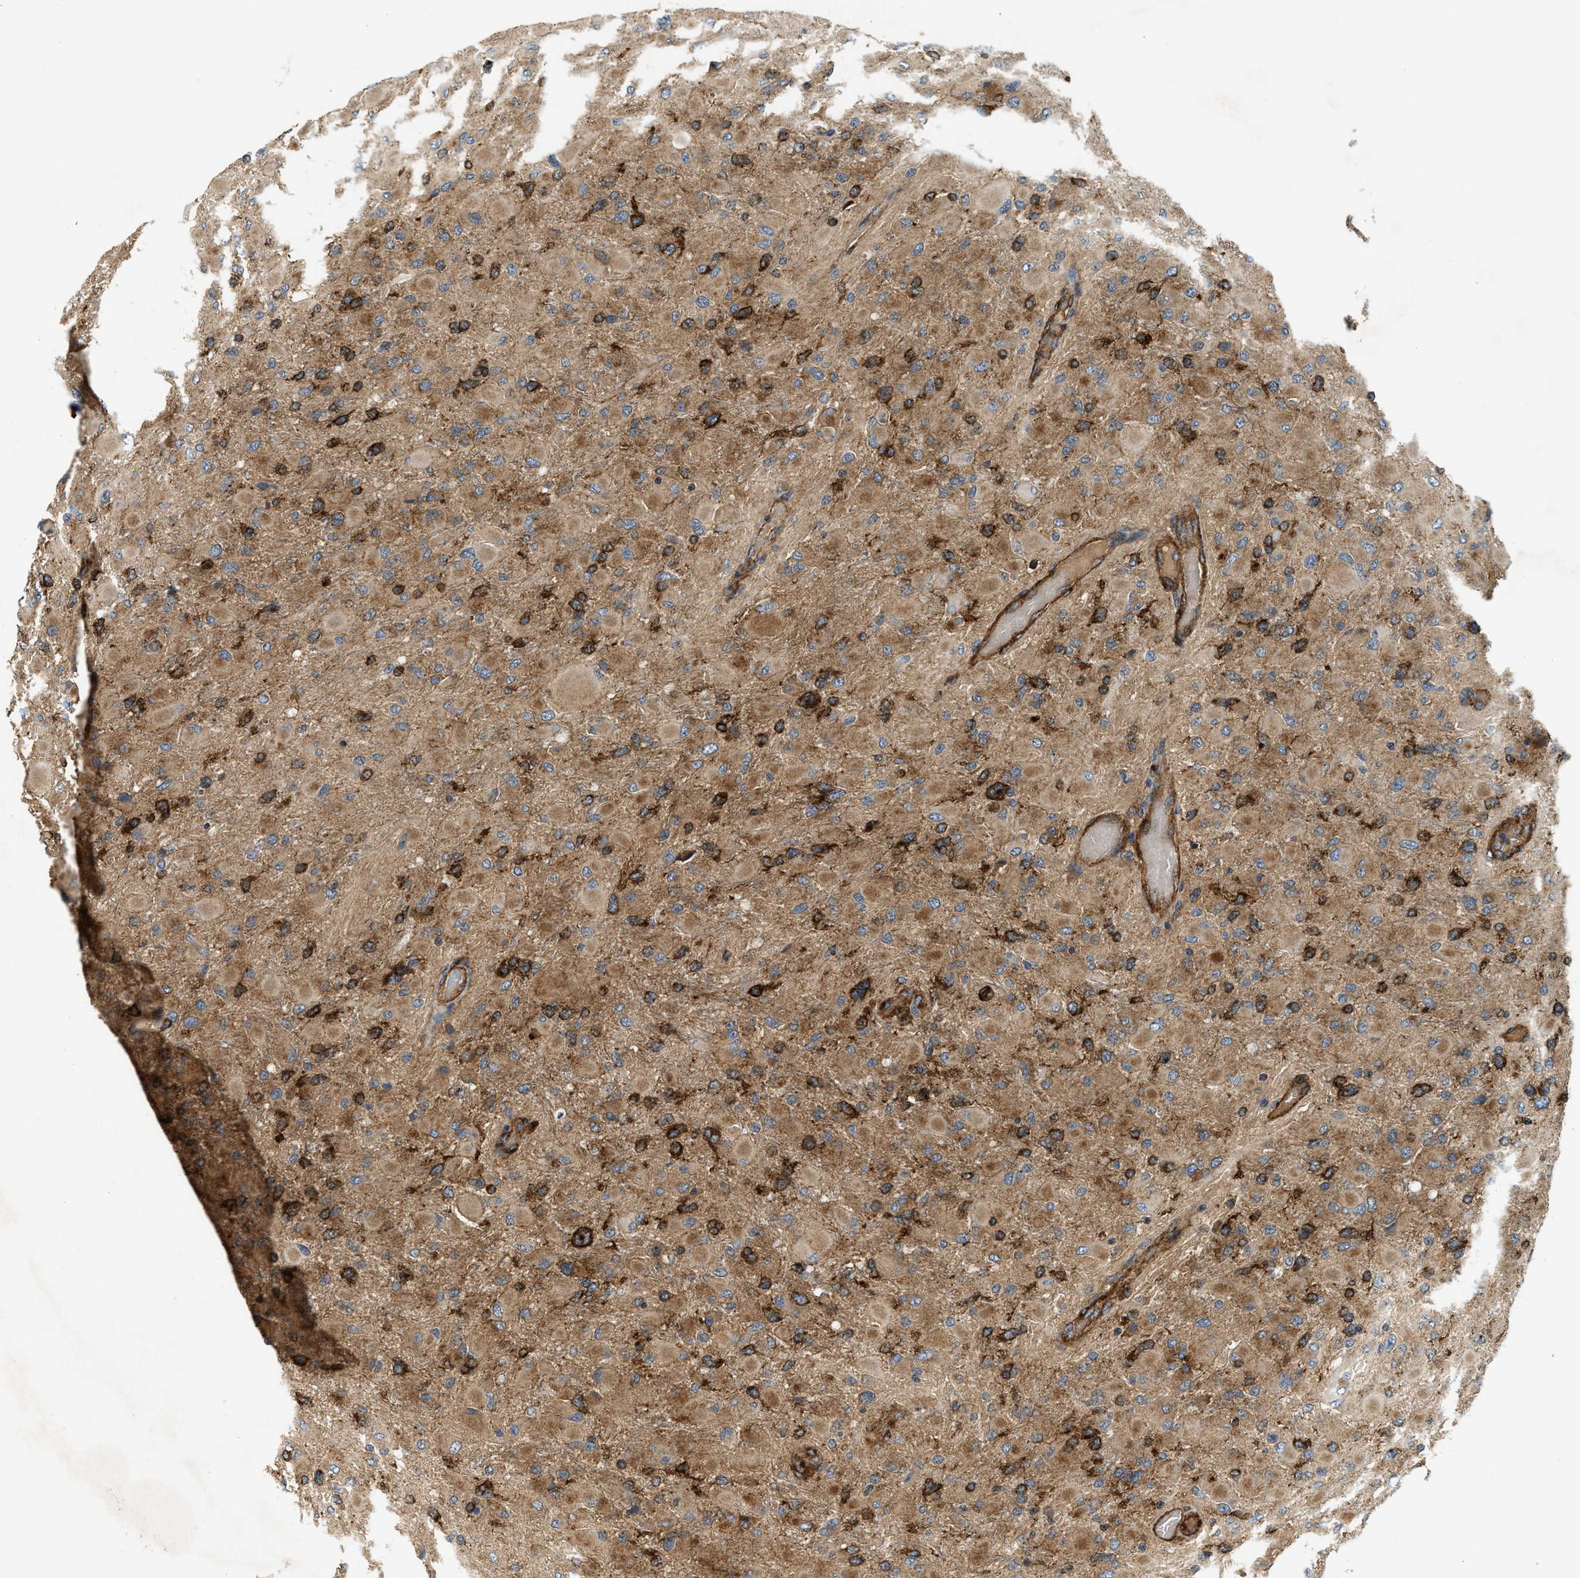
{"staining": {"intensity": "strong", "quantity": "25%-75%", "location": "cytoplasmic/membranous"}, "tissue": "glioma", "cell_type": "Tumor cells", "image_type": "cancer", "snomed": [{"axis": "morphology", "description": "Glioma, malignant, High grade"}, {"axis": "topography", "description": "Cerebral cortex"}], "caption": "Malignant high-grade glioma stained with a brown dye exhibits strong cytoplasmic/membranous positive positivity in approximately 25%-75% of tumor cells.", "gene": "HIP1", "patient": {"sex": "female", "age": 36}}